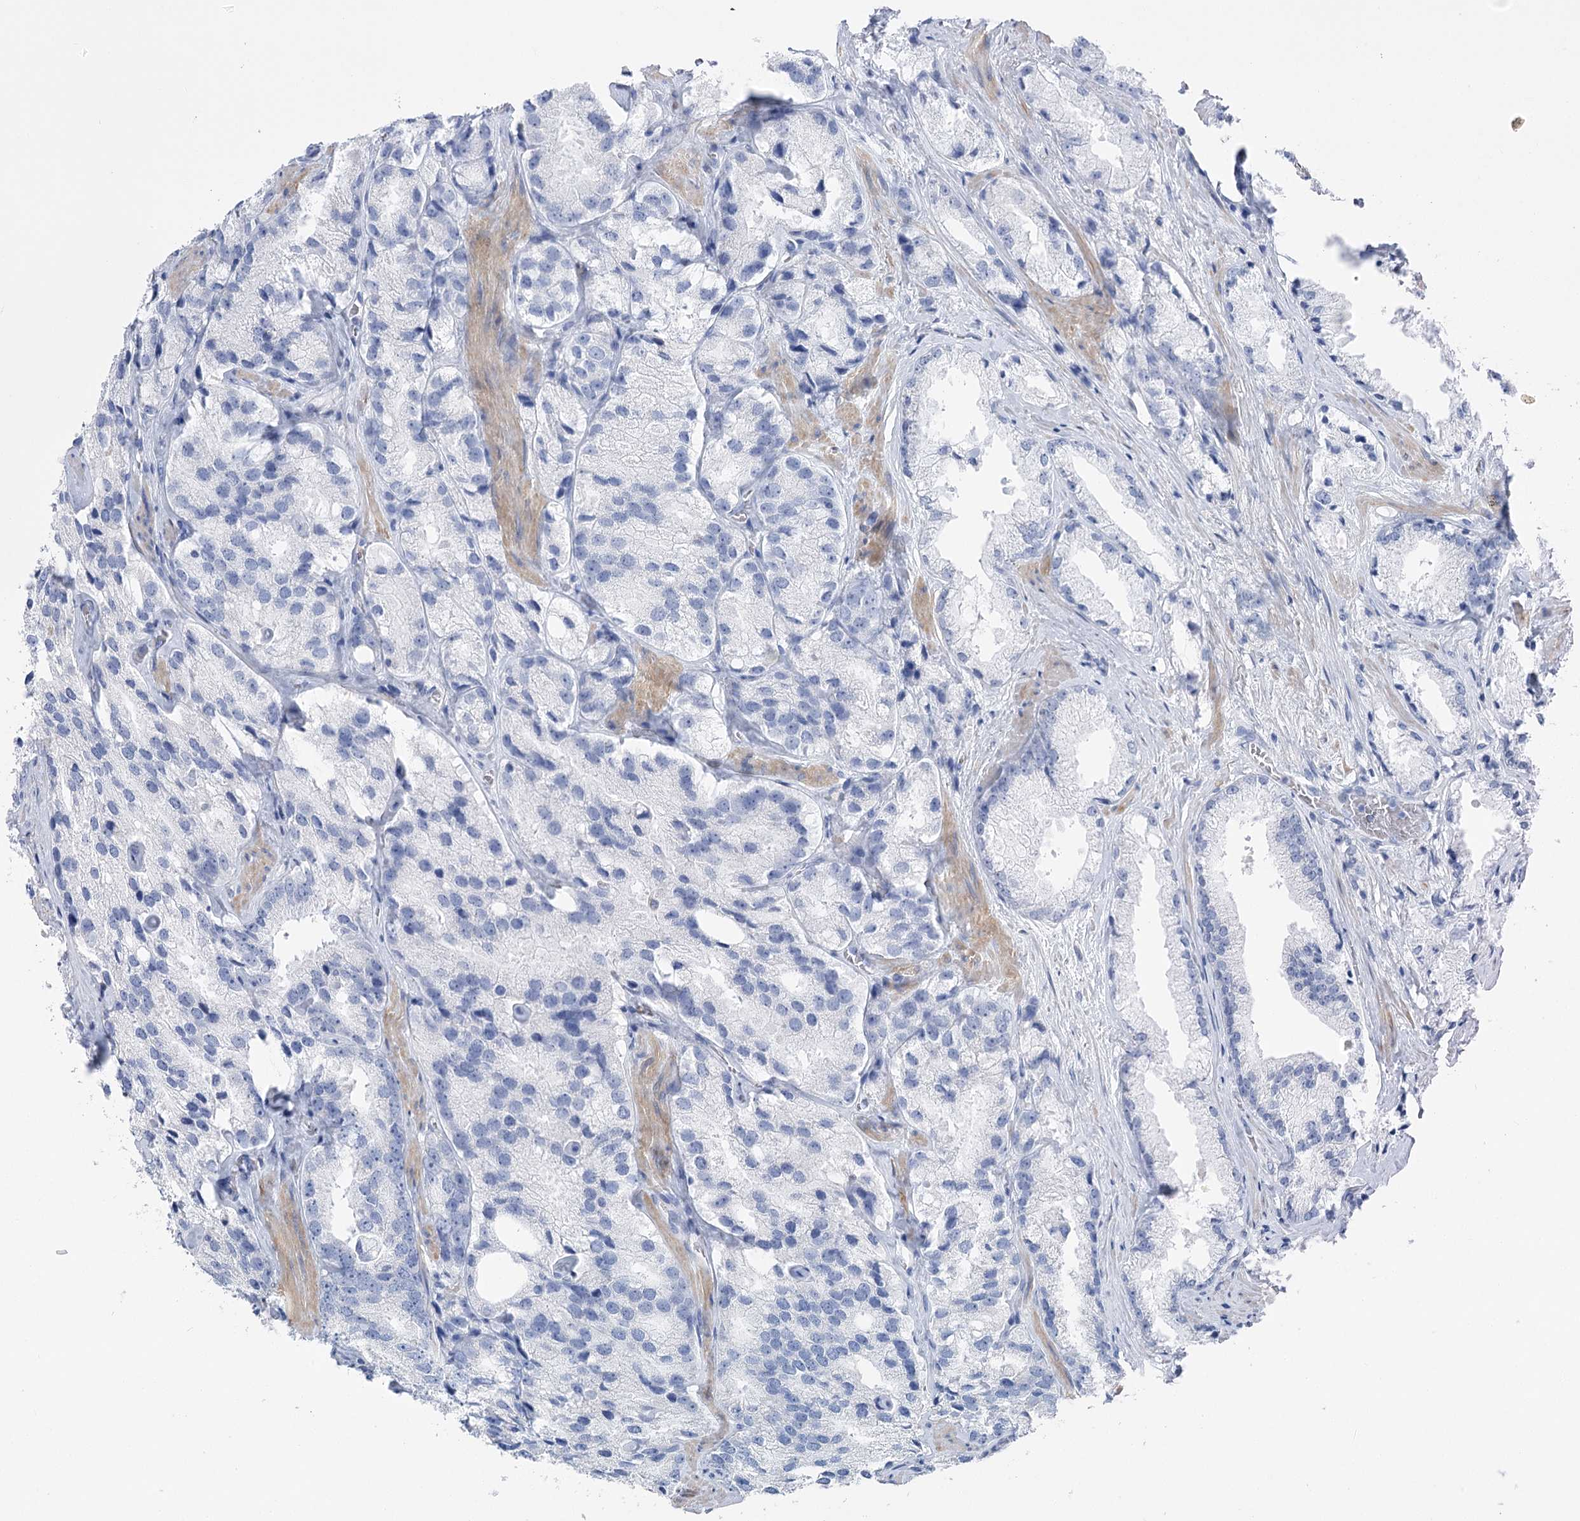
{"staining": {"intensity": "negative", "quantity": "none", "location": "none"}, "tissue": "prostate cancer", "cell_type": "Tumor cells", "image_type": "cancer", "snomed": [{"axis": "morphology", "description": "Adenocarcinoma, High grade"}, {"axis": "topography", "description": "Prostate"}], "caption": "Immunohistochemical staining of human prostate cancer (high-grade adenocarcinoma) reveals no significant positivity in tumor cells. (Brightfield microscopy of DAB (3,3'-diaminobenzidine) IHC at high magnification).", "gene": "PCDHA1", "patient": {"sex": "male", "age": 66}}